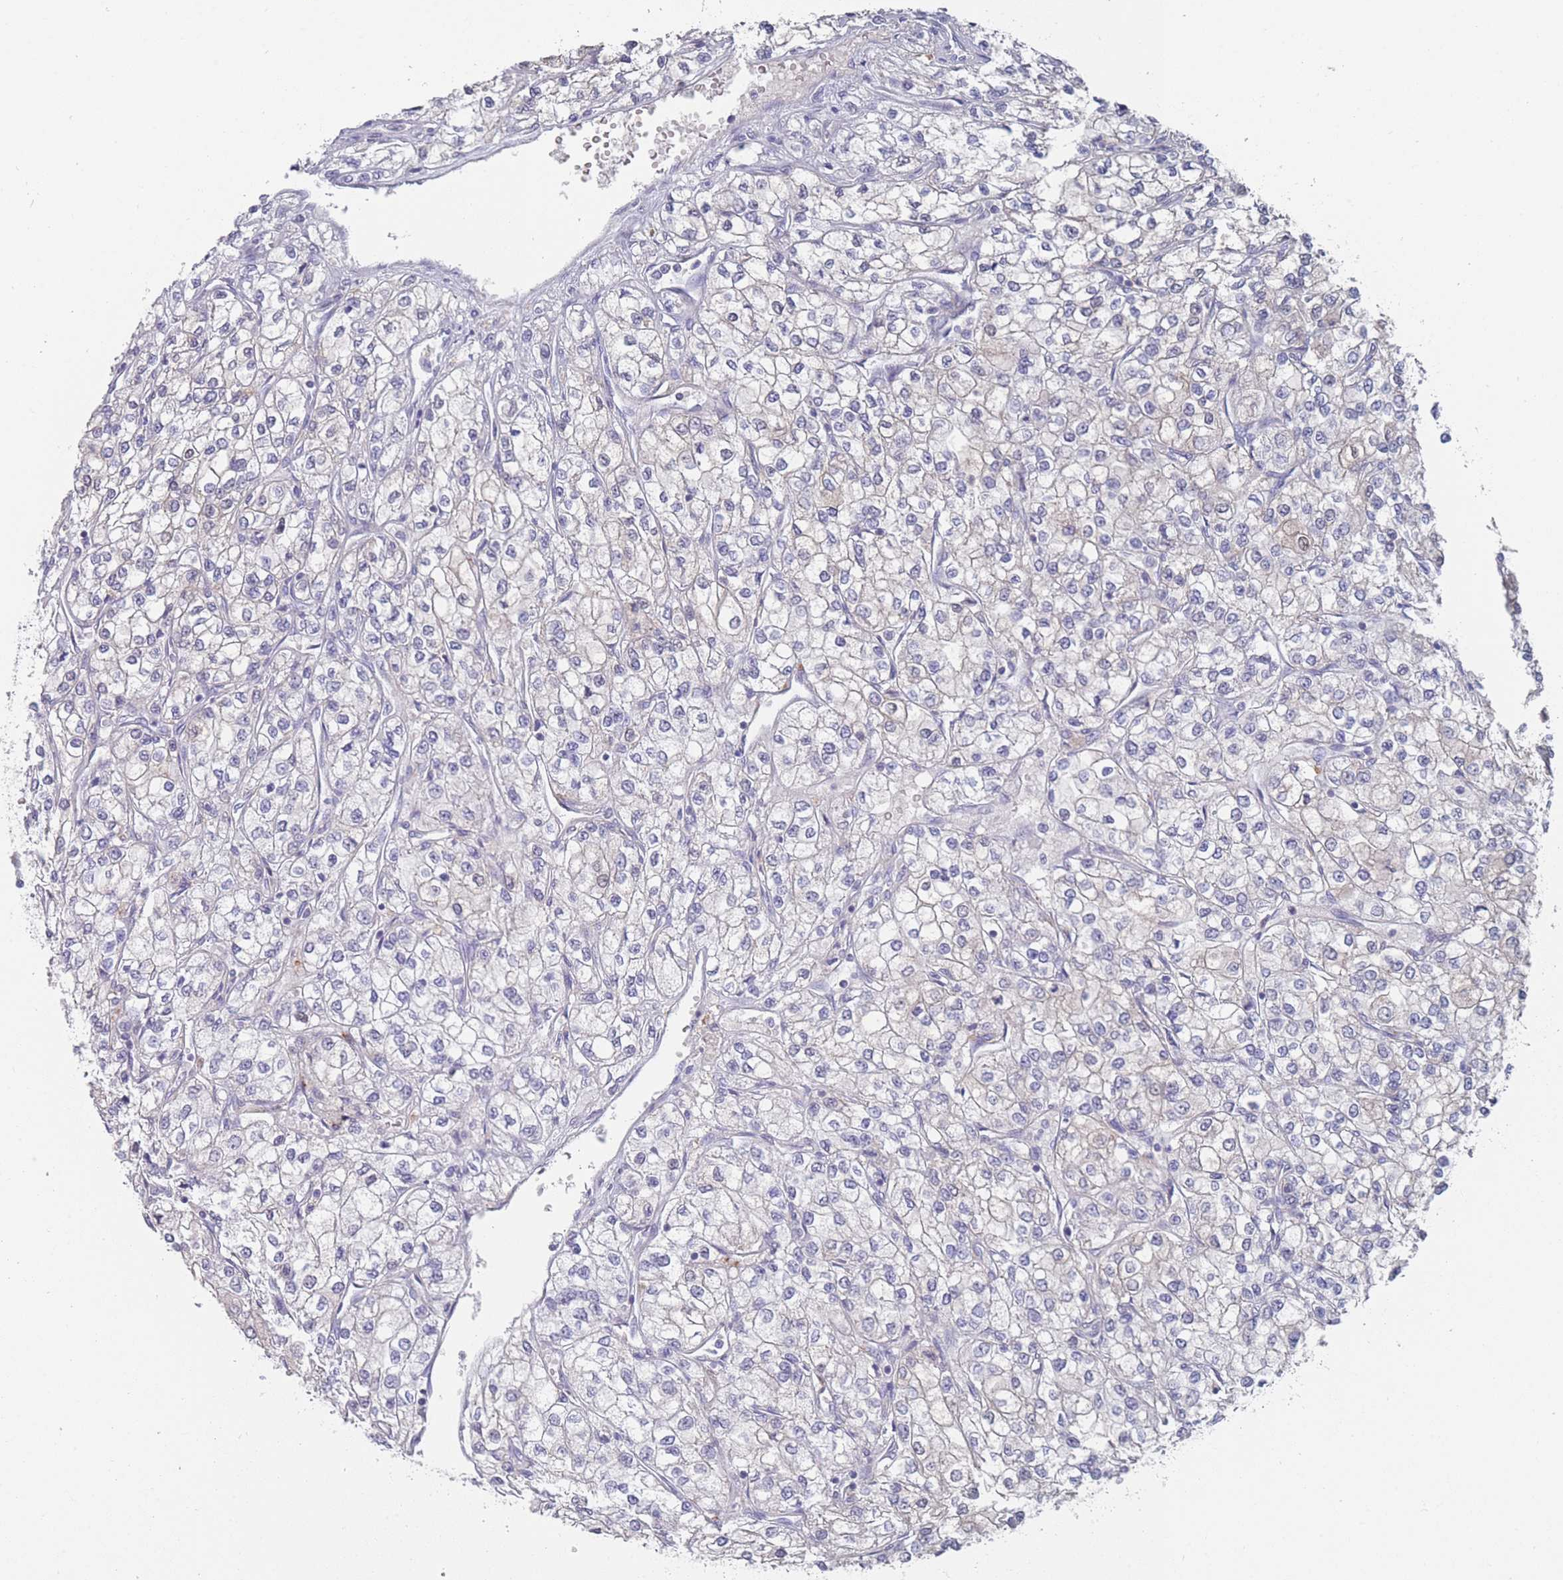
{"staining": {"intensity": "negative", "quantity": "none", "location": "none"}, "tissue": "renal cancer", "cell_type": "Tumor cells", "image_type": "cancer", "snomed": [{"axis": "morphology", "description": "Adenocarcinoma, NOS"}, {"axis": "topography", "description": "Kidney"}], "caption": "Renal cancer (adenocarcinoma) was stained to show a protein in brown. There is no significant positivity in tumor cells. Nuclei are stained in blue.", "gene": "CYP51A1", "patient": {"sex": "male", "age": 80}}